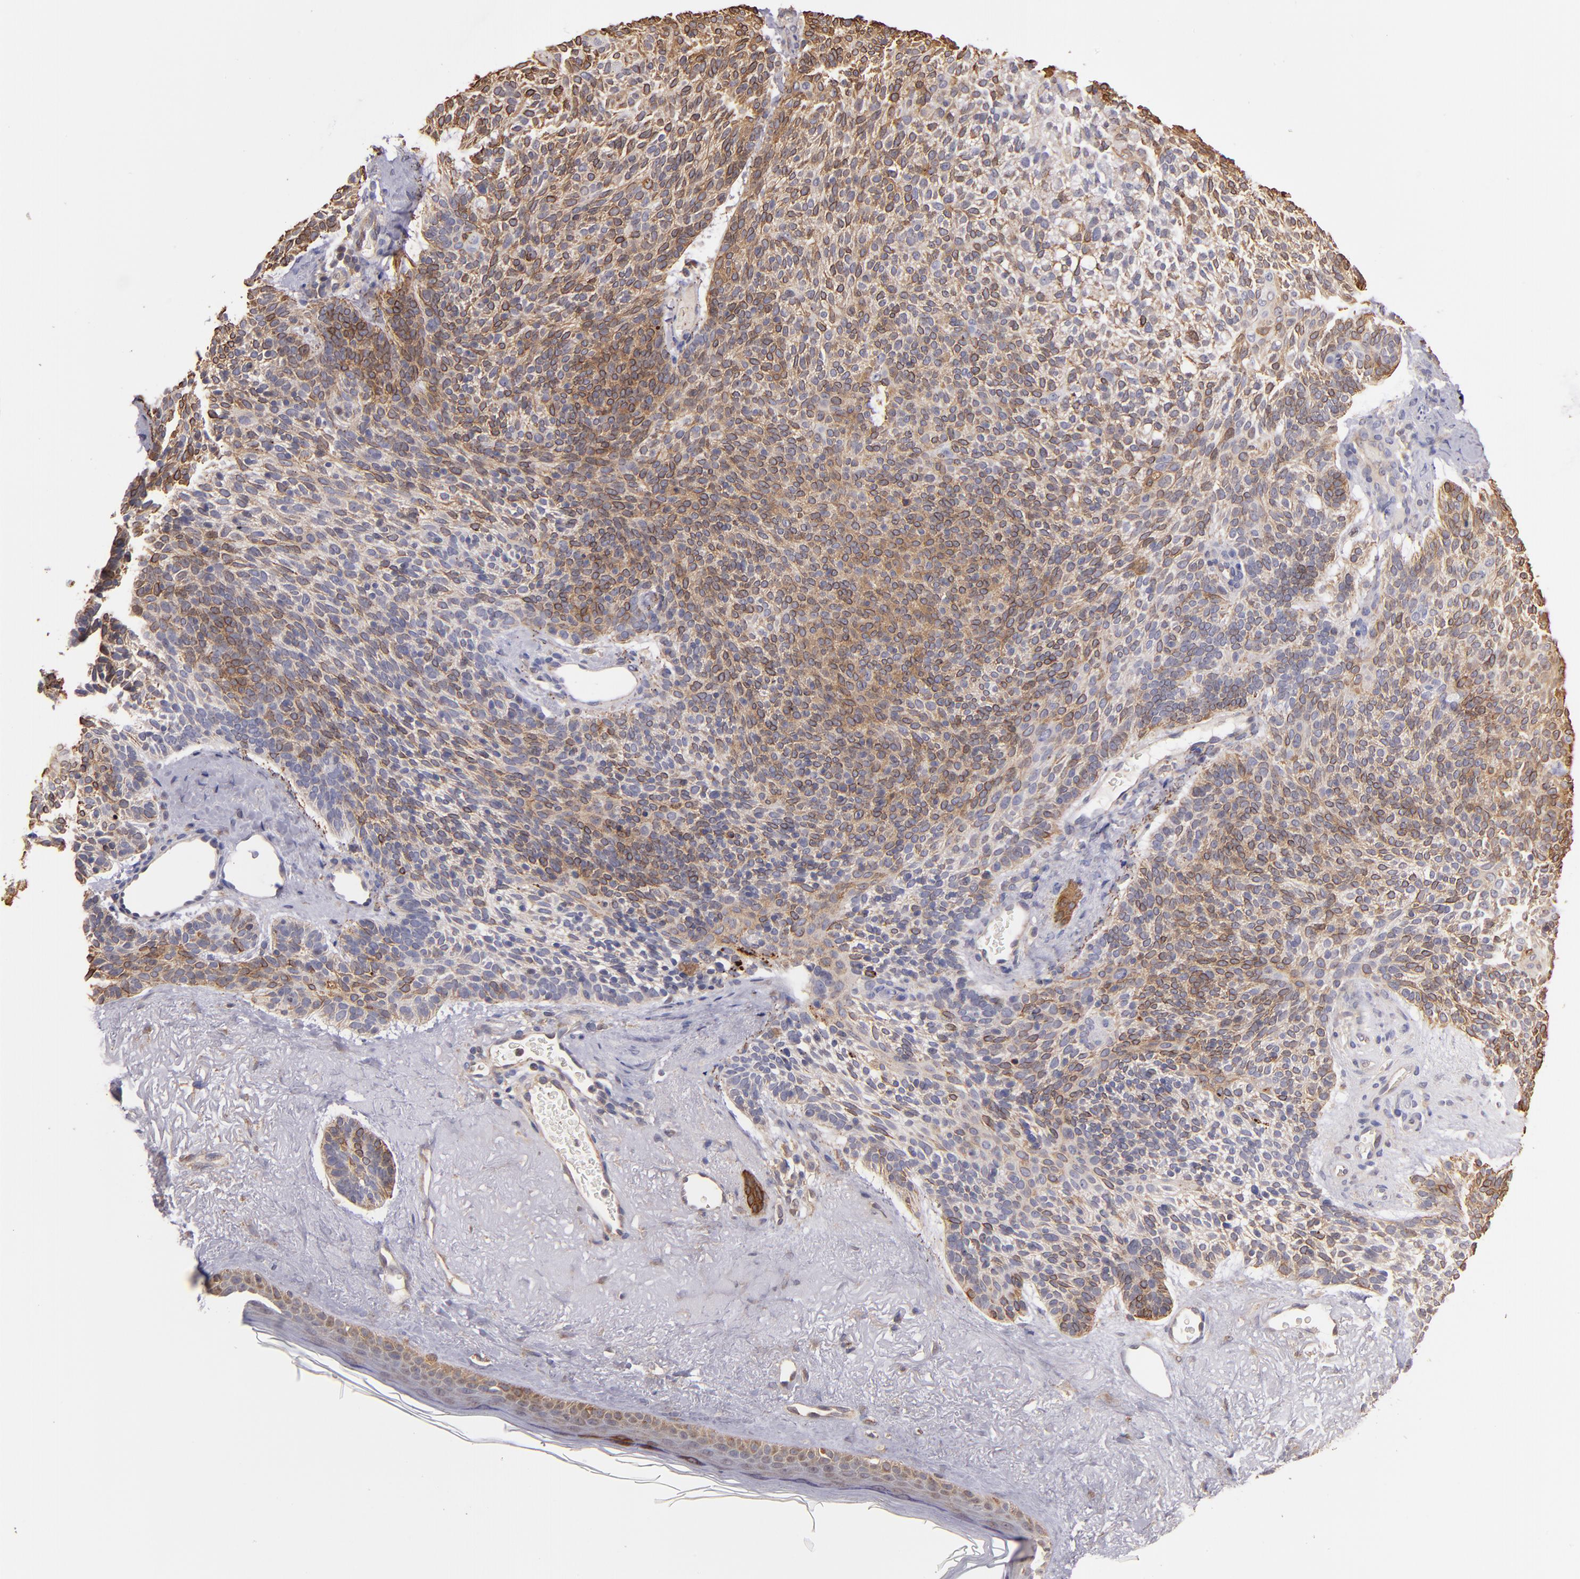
{"staining": {"intensity": "moderate", "quantity": ">75%", "location": "cytoplasmic/membranous"}, "tissue": "skin cancer", "cell_type": "Tumor cells", "image_type": "cancer", "snomed": [{"axis": "morphology", "description": "Normal tissue, NOS"}, {"axis": "morphology", "description": "Basal cell carcinoma"}, {"axis": "topography", "description": "Skin"}], "caption": "Moderate cytoplasmic/membranous staining is identified in approximately >75% of tumor cells in basal cell carcinoma (skin).", "gene": "IFIH1", "patient": {"sex": "female", "age": 70}}